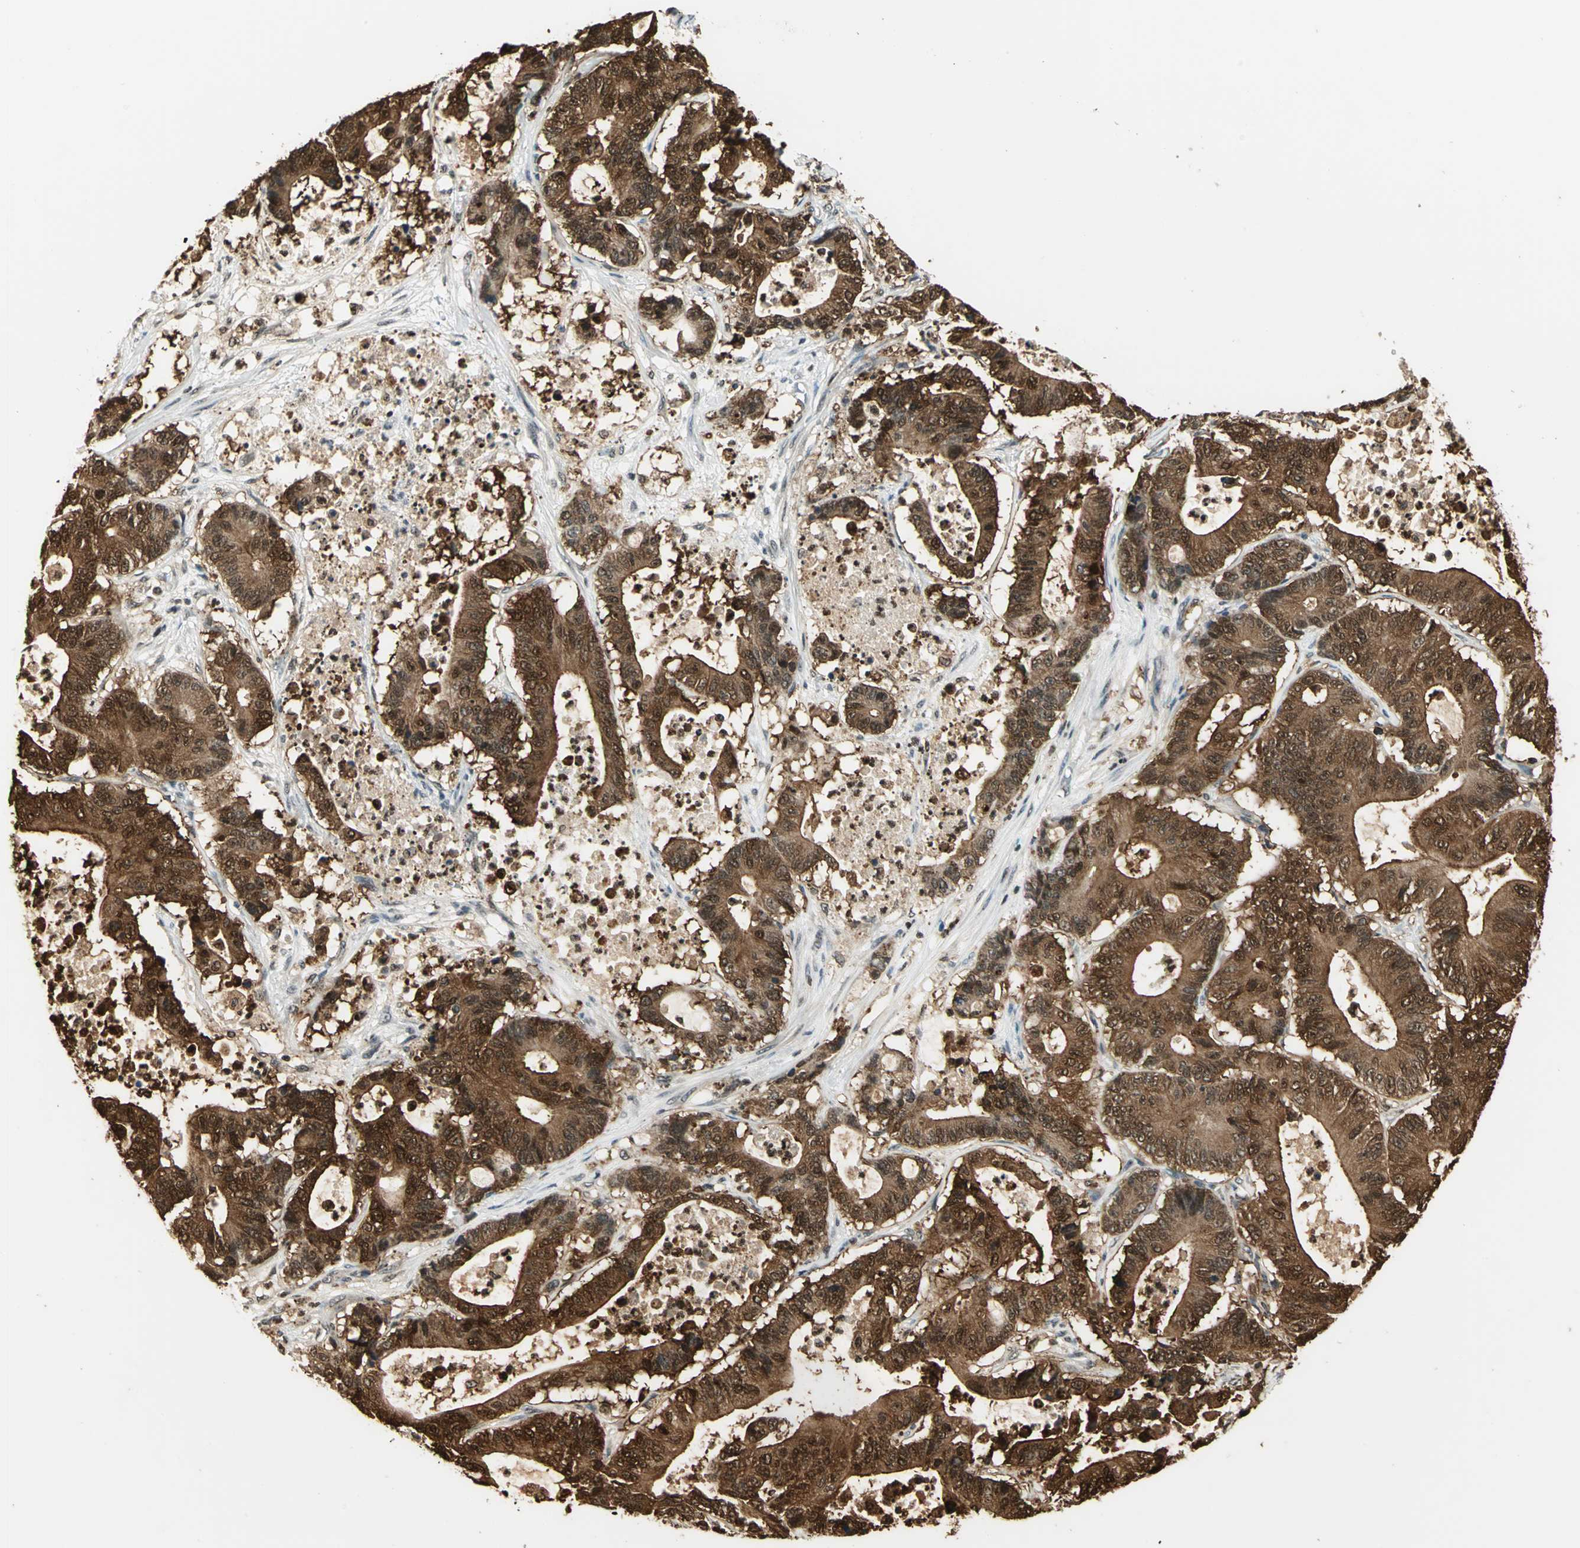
{"staining": {"intensity": "strong", "quantity": ">75%", "location": "cytoplasmic/membranous"}, "tissue": "colorectal cancer", "cell_type": "Tumor cells", "image_type": "cancer", "snomed": [{"axis": "morphology", "description": "Adenocarcinoma, NOS"}, {"axis": "topography", "description": "Colon"}], "caption": "The micrograph displays a brown stain indicating the presence of a protein in the cytoplasmic/membranous of tumor cells in colorectal cancer (adenocarcinoma).", "gene": "LGALS3", "patient": {"sex": "female", "age": 84}}